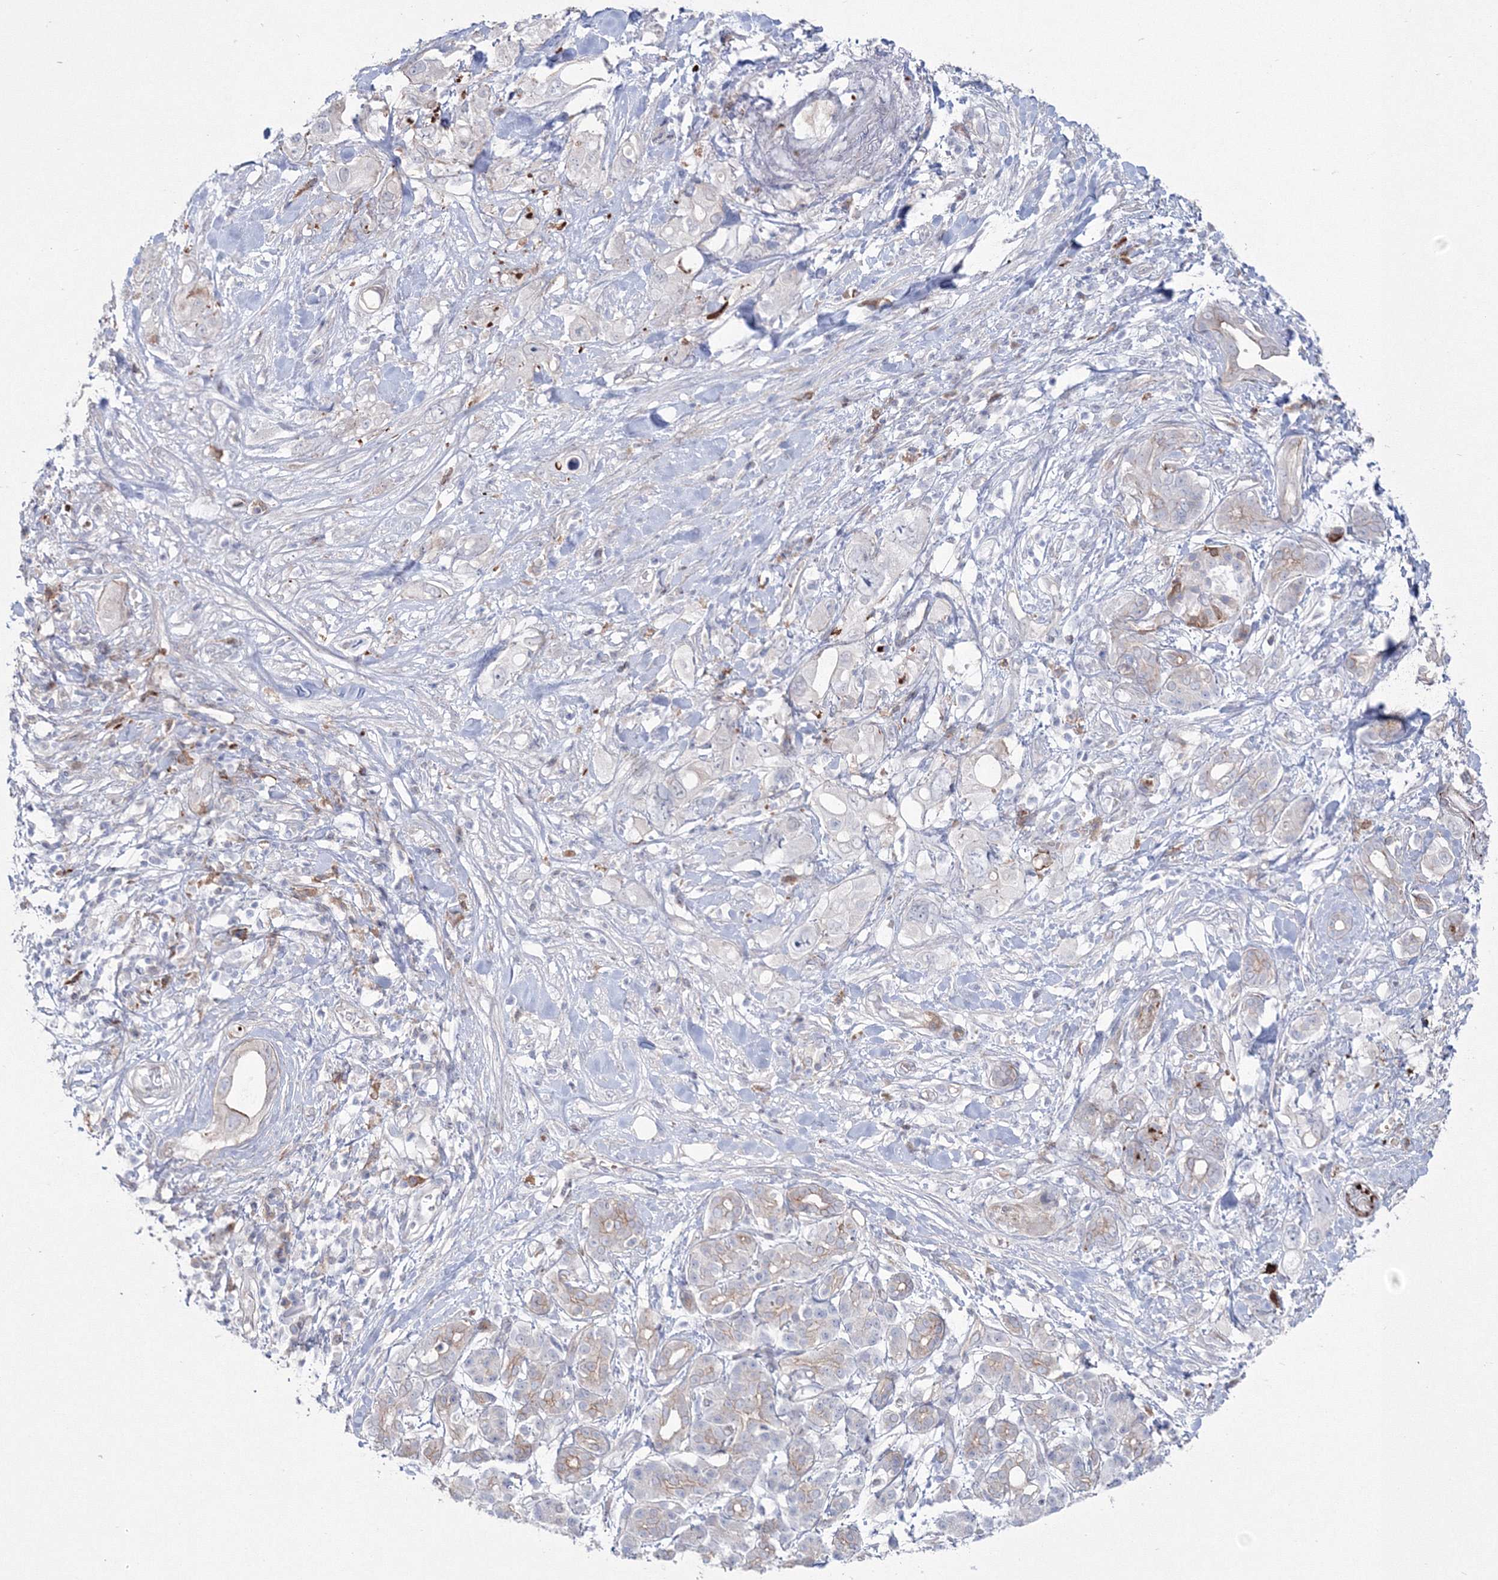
{"staining": {"intensity": "negative", "quantity": "none", "location": "none"}, "tissue": "pancreatic cancer", "cell_type": "Tumor cells", "image_type": "cancer", "snomed": [{"axis": "morphology", "description": "Adenocarcinoma, NOS"}, {"axis": "topography", "description": "Pancreas"}], "caption": "This is a histopathology image of IHC staining of pancreatic adenocarcinoma, which shows no expression in tumor cells.", "gene": "HYAL2", "patient": {"sex": "female", "age": 56}}